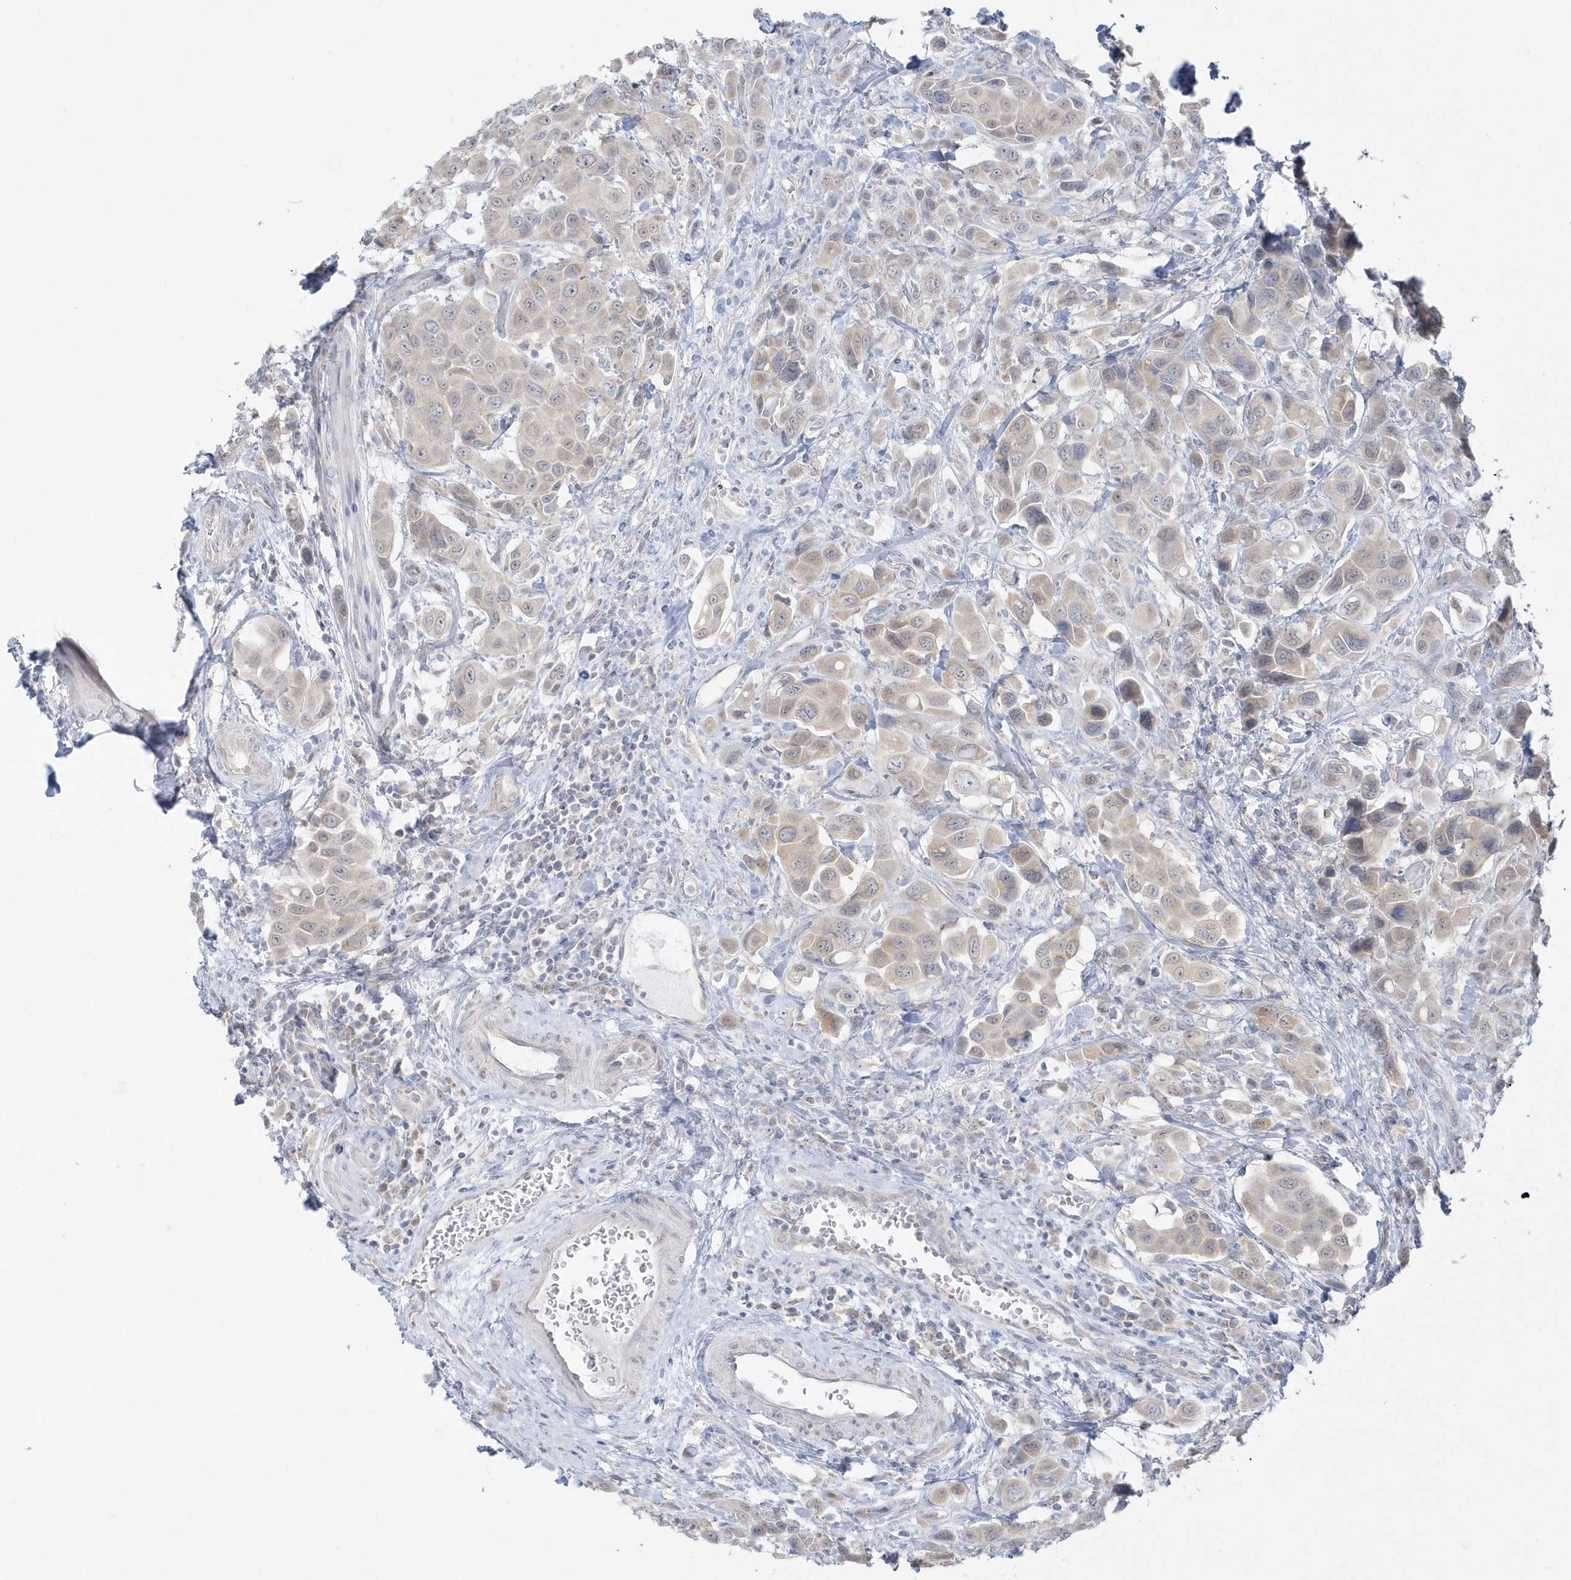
{"staining": {"intensity": "weak", "quantity": "<25%", "location": "cytoplasmic/membranous"}, "tissue": "urothelial cancer", "cell_type": "Tumor cells", "image_type": "cancer", "snomed": [{"axis": "morphology", "description": "Urothelial carcinoma, High grade"}, {"axis": "topography", "description": "Urinary bladder"}], "caption": "Tumor cells show no significant staining in urothelial cancer.", "gene": "PCBD1", "patient": {"sex": "male", "age": 50}}